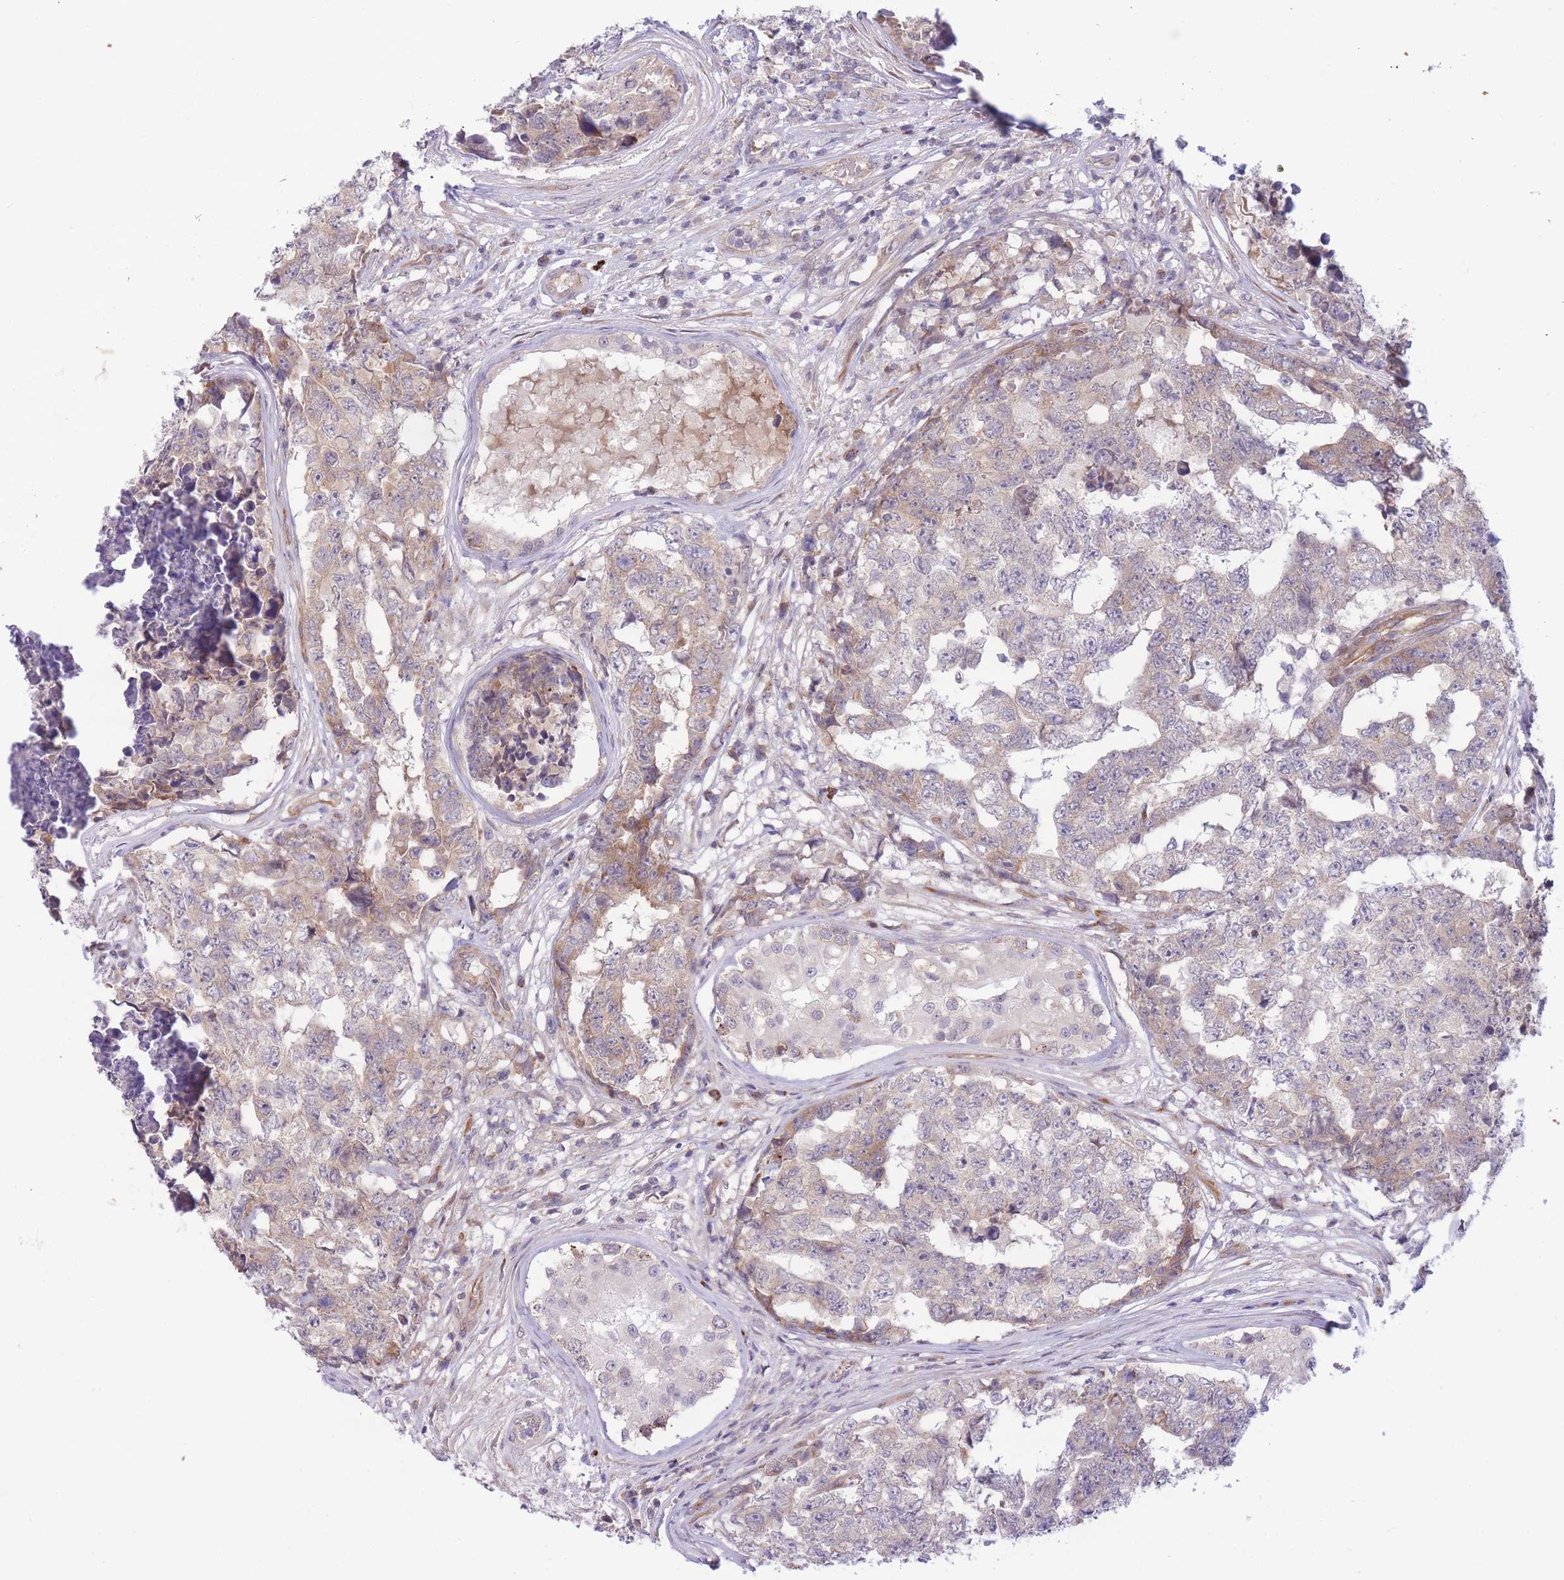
{"staining": {"intensity": "weak", "quantity": "25%-75%", "location": "cytoplasmic/membranous"}, "tissue": "testis cancer", "cell_type": "Tumor cells", "image_type": "cancer", "snomed": [{"axis": "morphology", "description": "Carcinoma, Embryonal, NOS"}, {"axis": "topography", "description": "Testis"}], "caption": "Testis cancer stained with IHC demonstrates weak cytoplasmic/membranous expression in approximately 25%-75% of tumor cells. The staining is performed using DAB (3,3'-diaminobenzidine) brown chromogen to label protein expression. The nuclei are counter-stained blue using hematoxylin.", "gene": "CDC25B", "patient": {"sex": "male", "age": 25}}